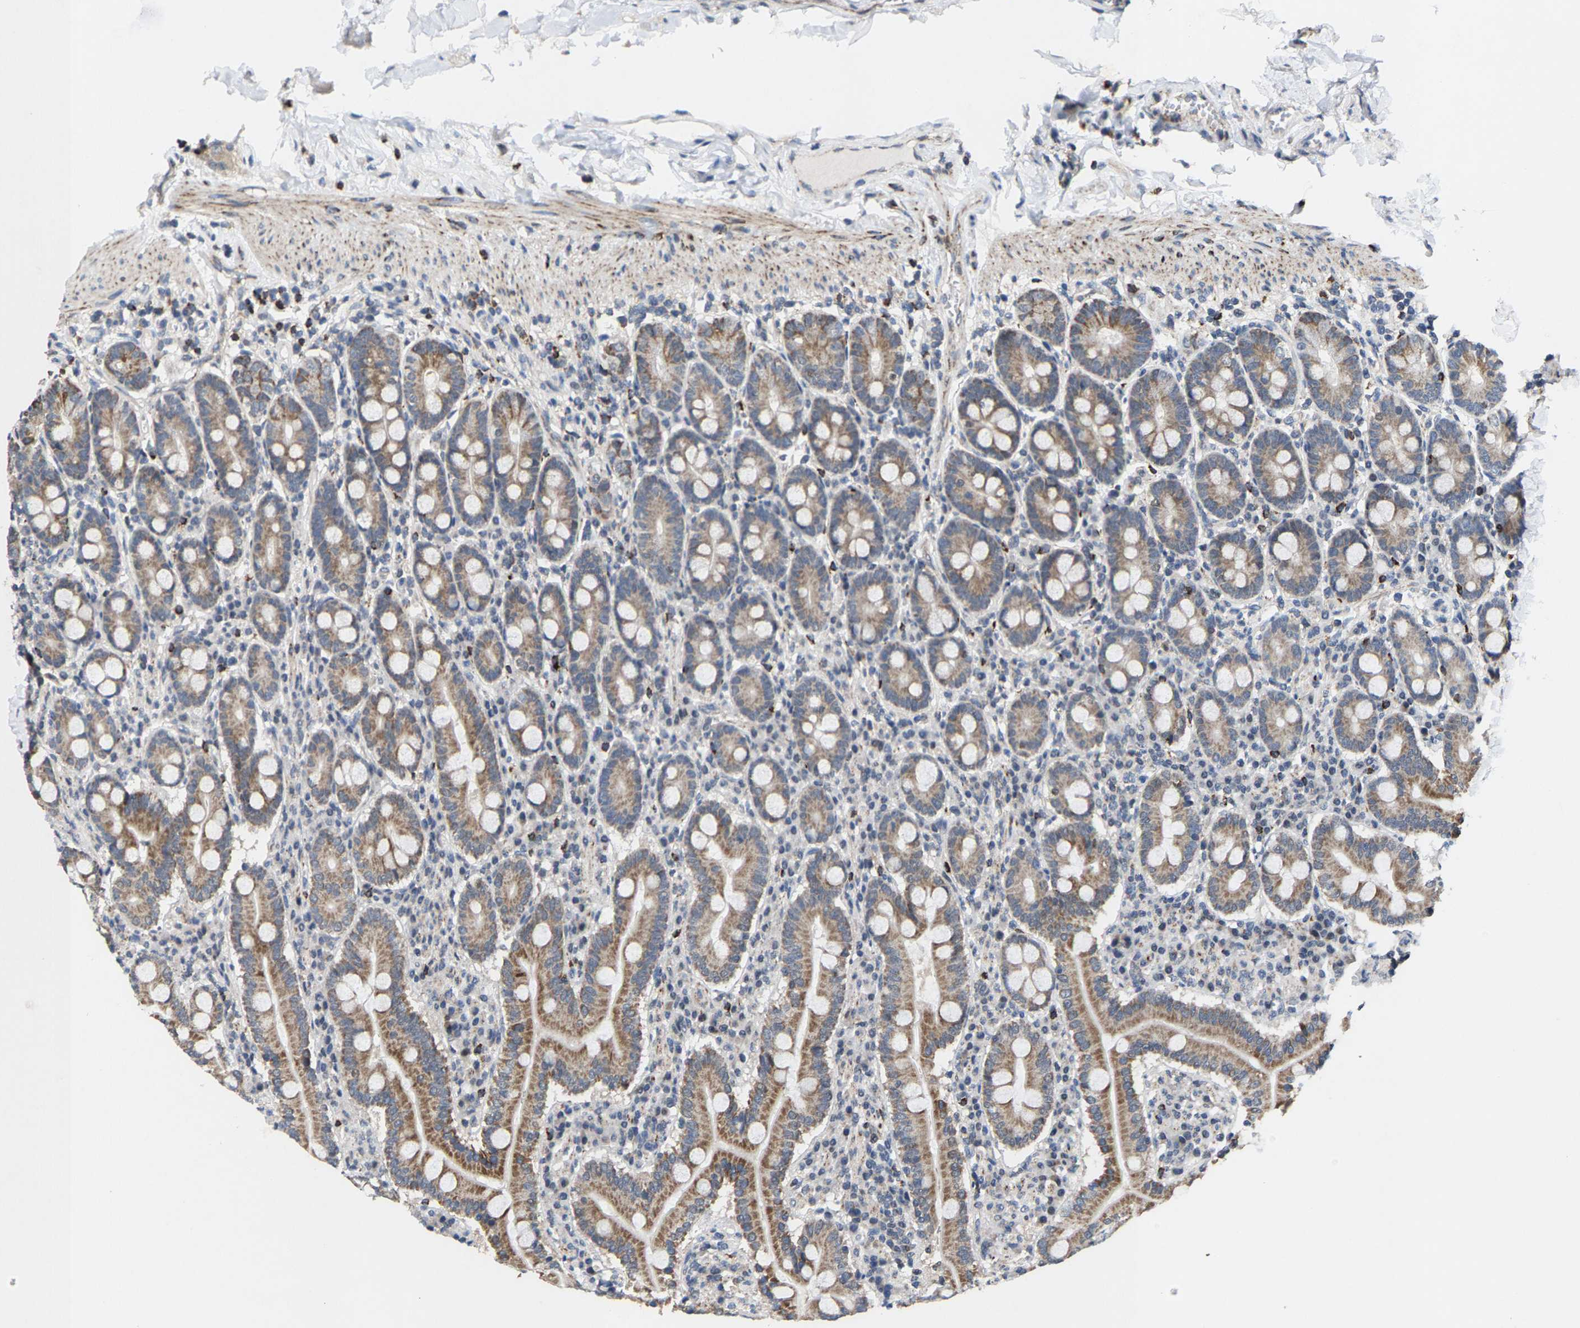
{"staining": {"intensity": "strong", "quantity": ">75%", "location": "cytoplasmic/membranous"}, "tissue": "duodenum", "cell_type": "Glandular cells", "image_type": "normal", "snomed": [{"axis": "morphology", "description": "Normal tissue, NOS"}, {"axis": "topography", "description": "Duodenum"}], "caption": "Immunohistochemistry staining of normal duodenum, which shows high levels of strong cytoplasmic/membranous staining in about >75% of glandular cells indicating strong cytoplasmic/membranous protein expression. The staining was performed using DAB (3,3'-diaminobenzidine) (brown) for protein detection and nuclei were counterstained in hematoxylin (blue).", "gene": "TDRKH", "patient": {"sex": "male", "age": 50}}